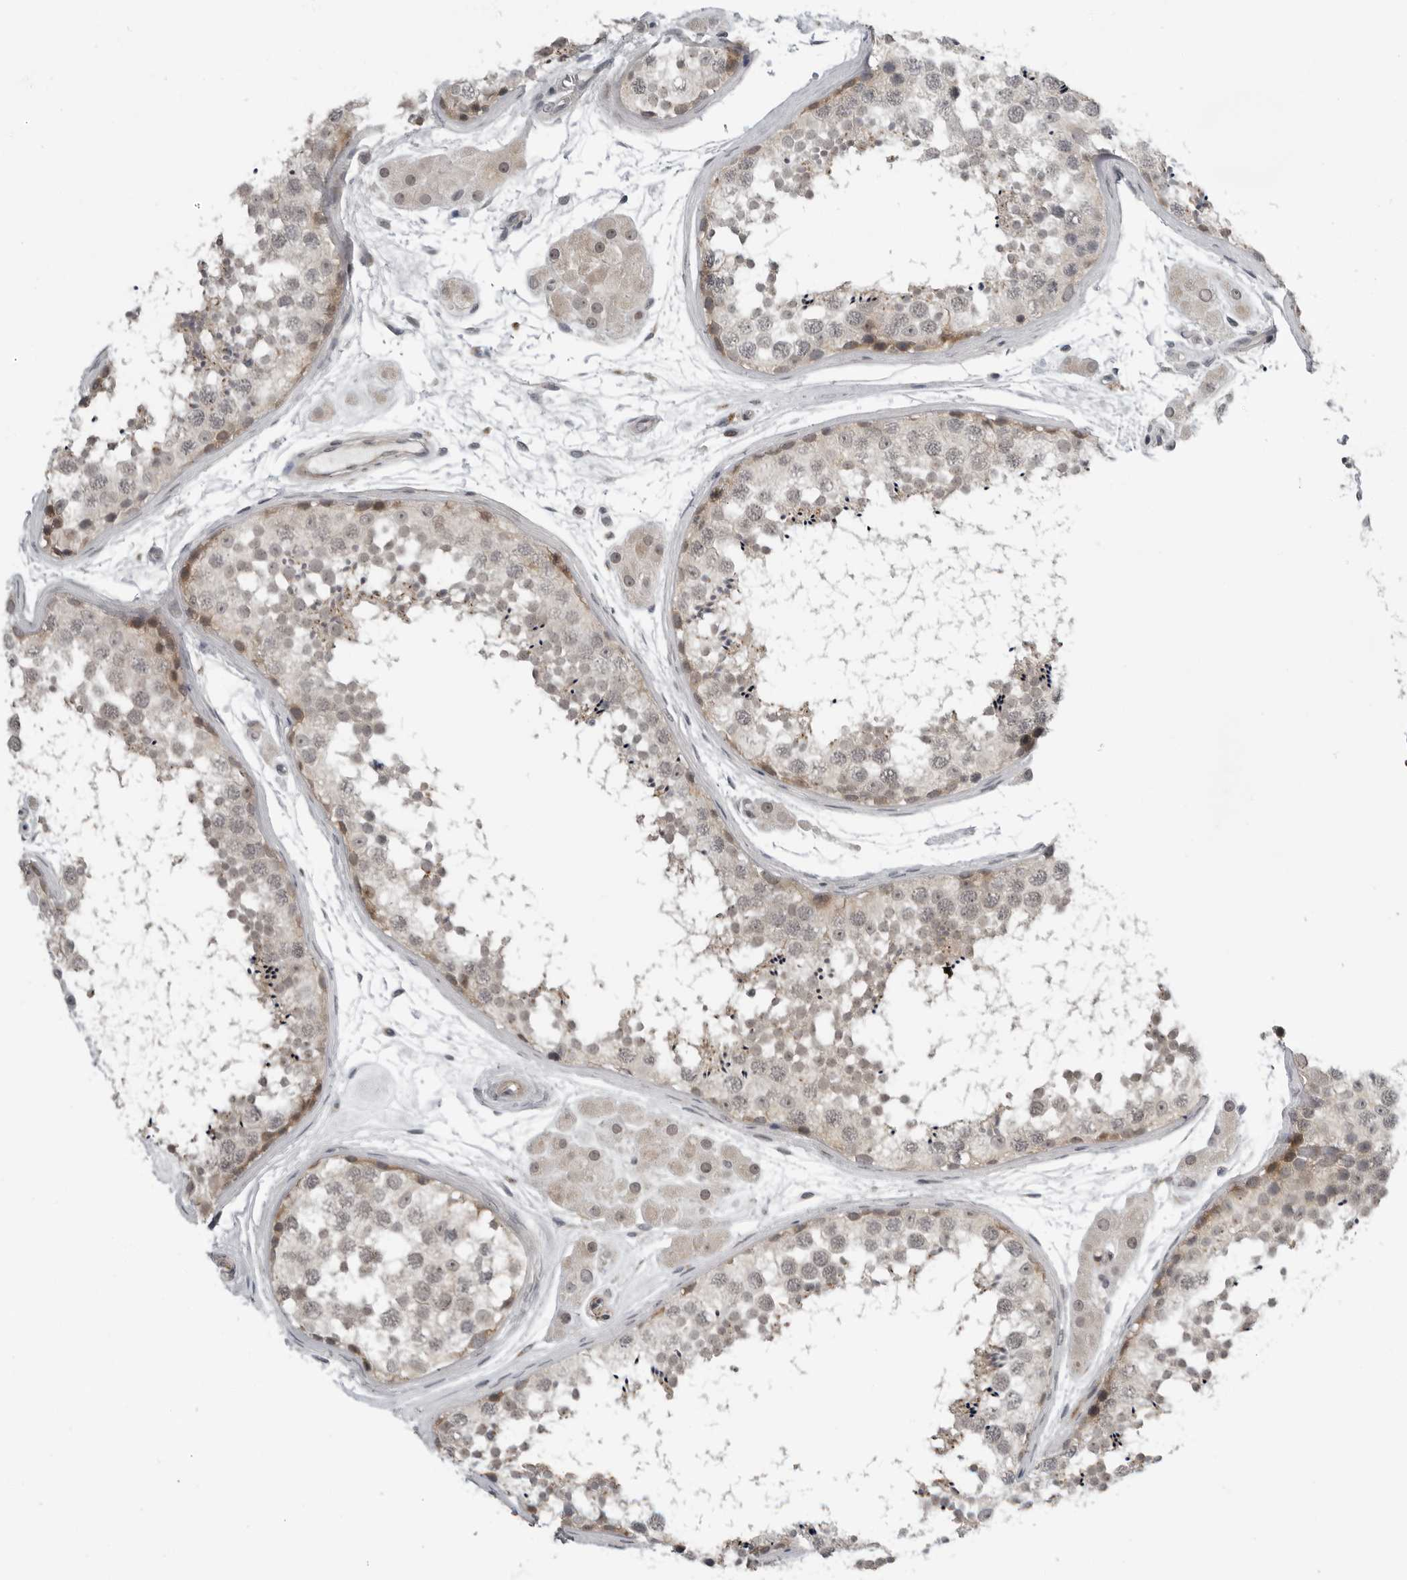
{"staining": {"intensity": "moderate", "quantity": "<25%", "location": "cytoplasmic/membranous,nuclear"}, "tissue": "testis", "cell_type": "Cells in seminiferous ducts", "image_type": "normal", "snomed": [{"axis": "morphology", "description": "Normal tissue, NOS"}, {"axis": "topography", "description": "Testis"}], "caption": "Immunohistochemistry of unremarkable testis displays low levels of moderate cytoplasmic/membranous,nuclear expression in about <25% of cells in seminiferous ducts.", "gene": "ALPK2", "patient": {"sex": "male", "age": 56}}